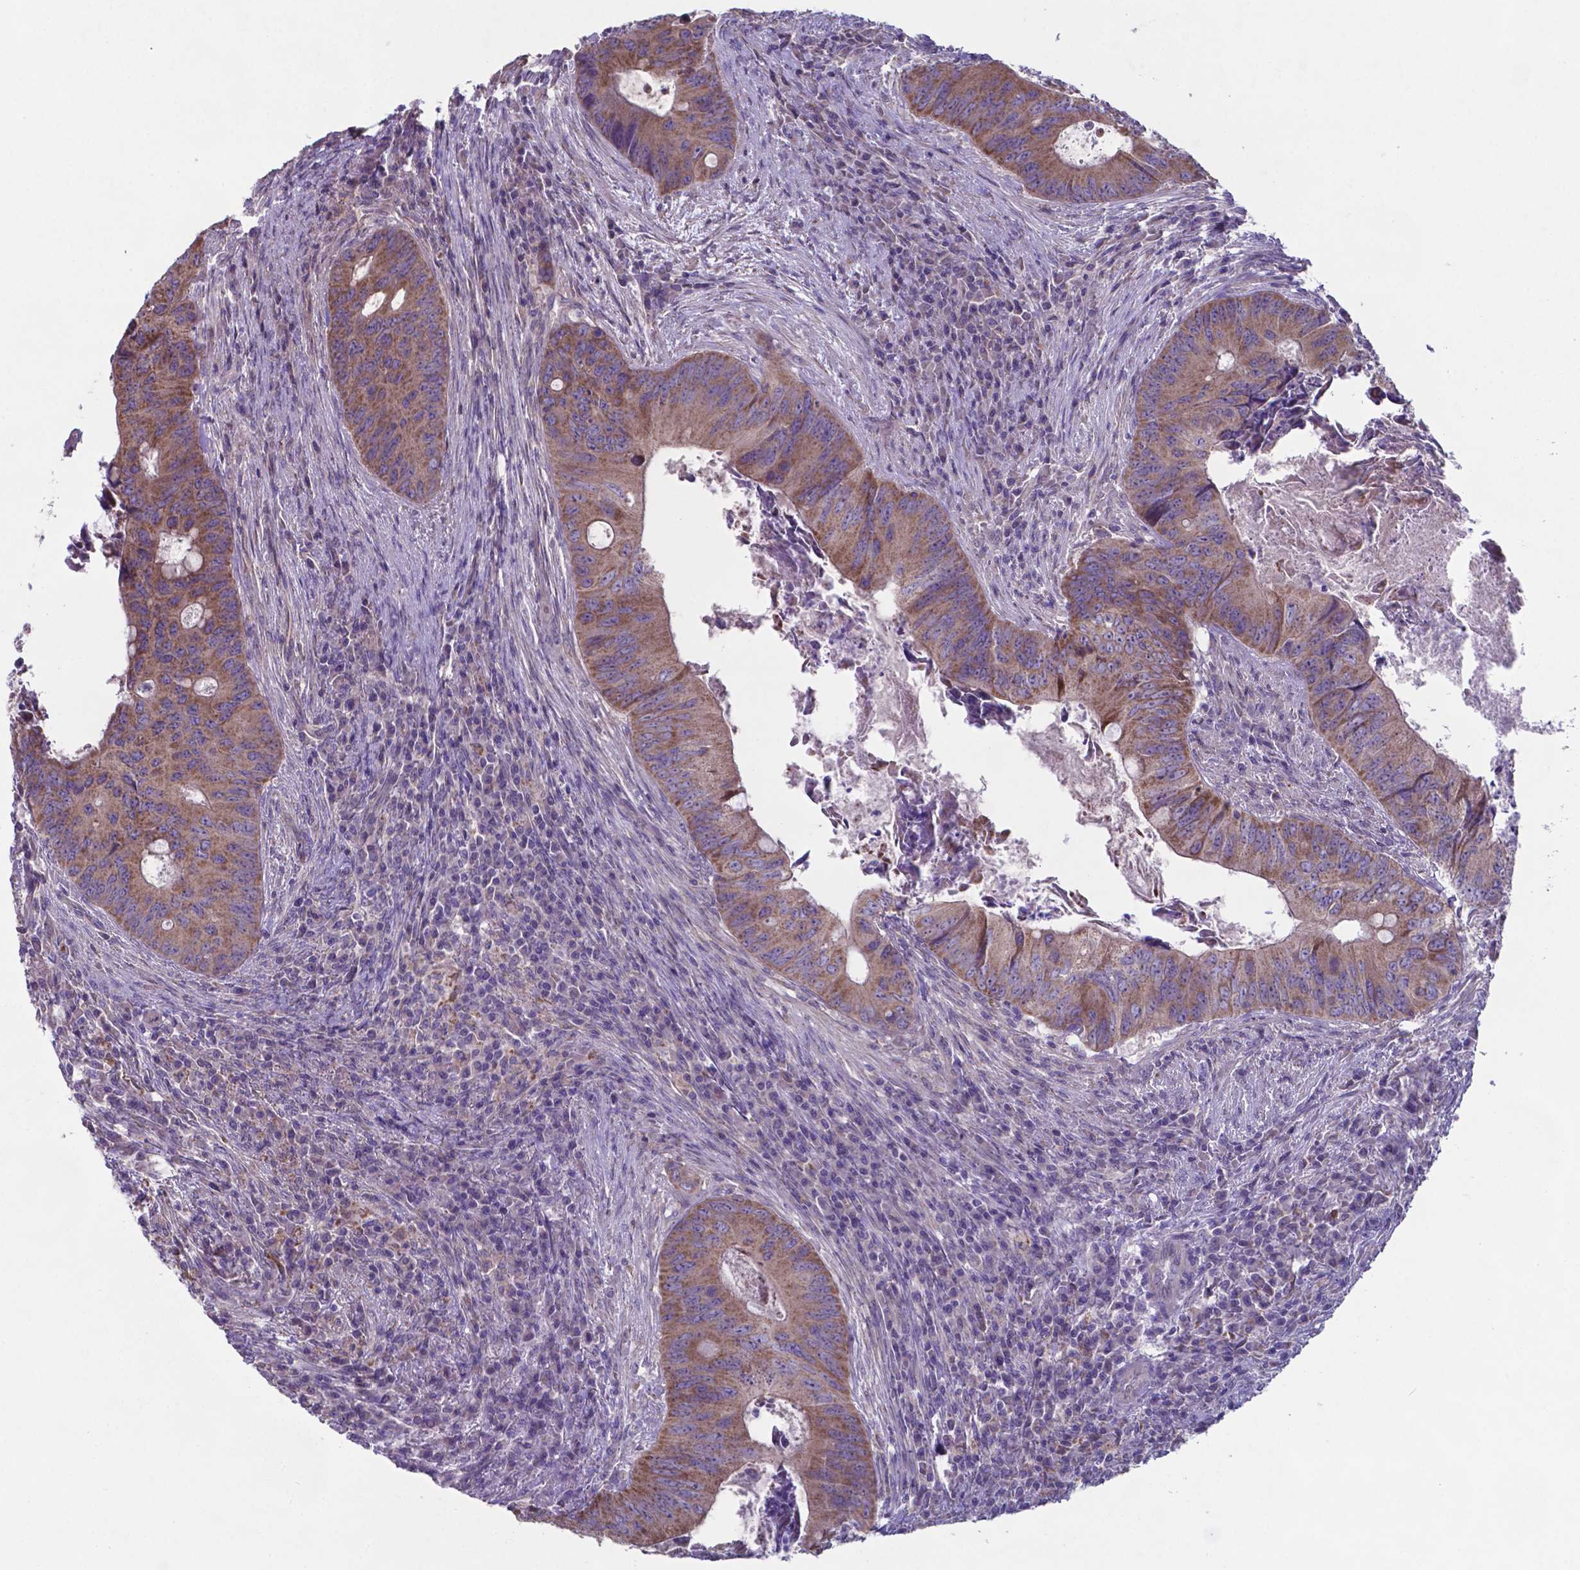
{"staining": {"intensity": "moderate", "quantity": ">75%", "location": "cytoplasmic/membranous"}, "tissue": "colorectal cancer", "cell_type": "Tumor cells", "image_type": "cancer", "snomed": [{"axis": "morphology", "description": "Adenocarcinoma, NOS"}, {"axis": "topography", "description": "Colon"}], "caption": "There is medium levels of moderate cytoplasmic/membranous staining in tumor cells of colorectal cancer, as demonstrated by immunohistochemical staining (brown color).", "gene": "TYRO3", "patient": {"sex": "female", "age": 74}}